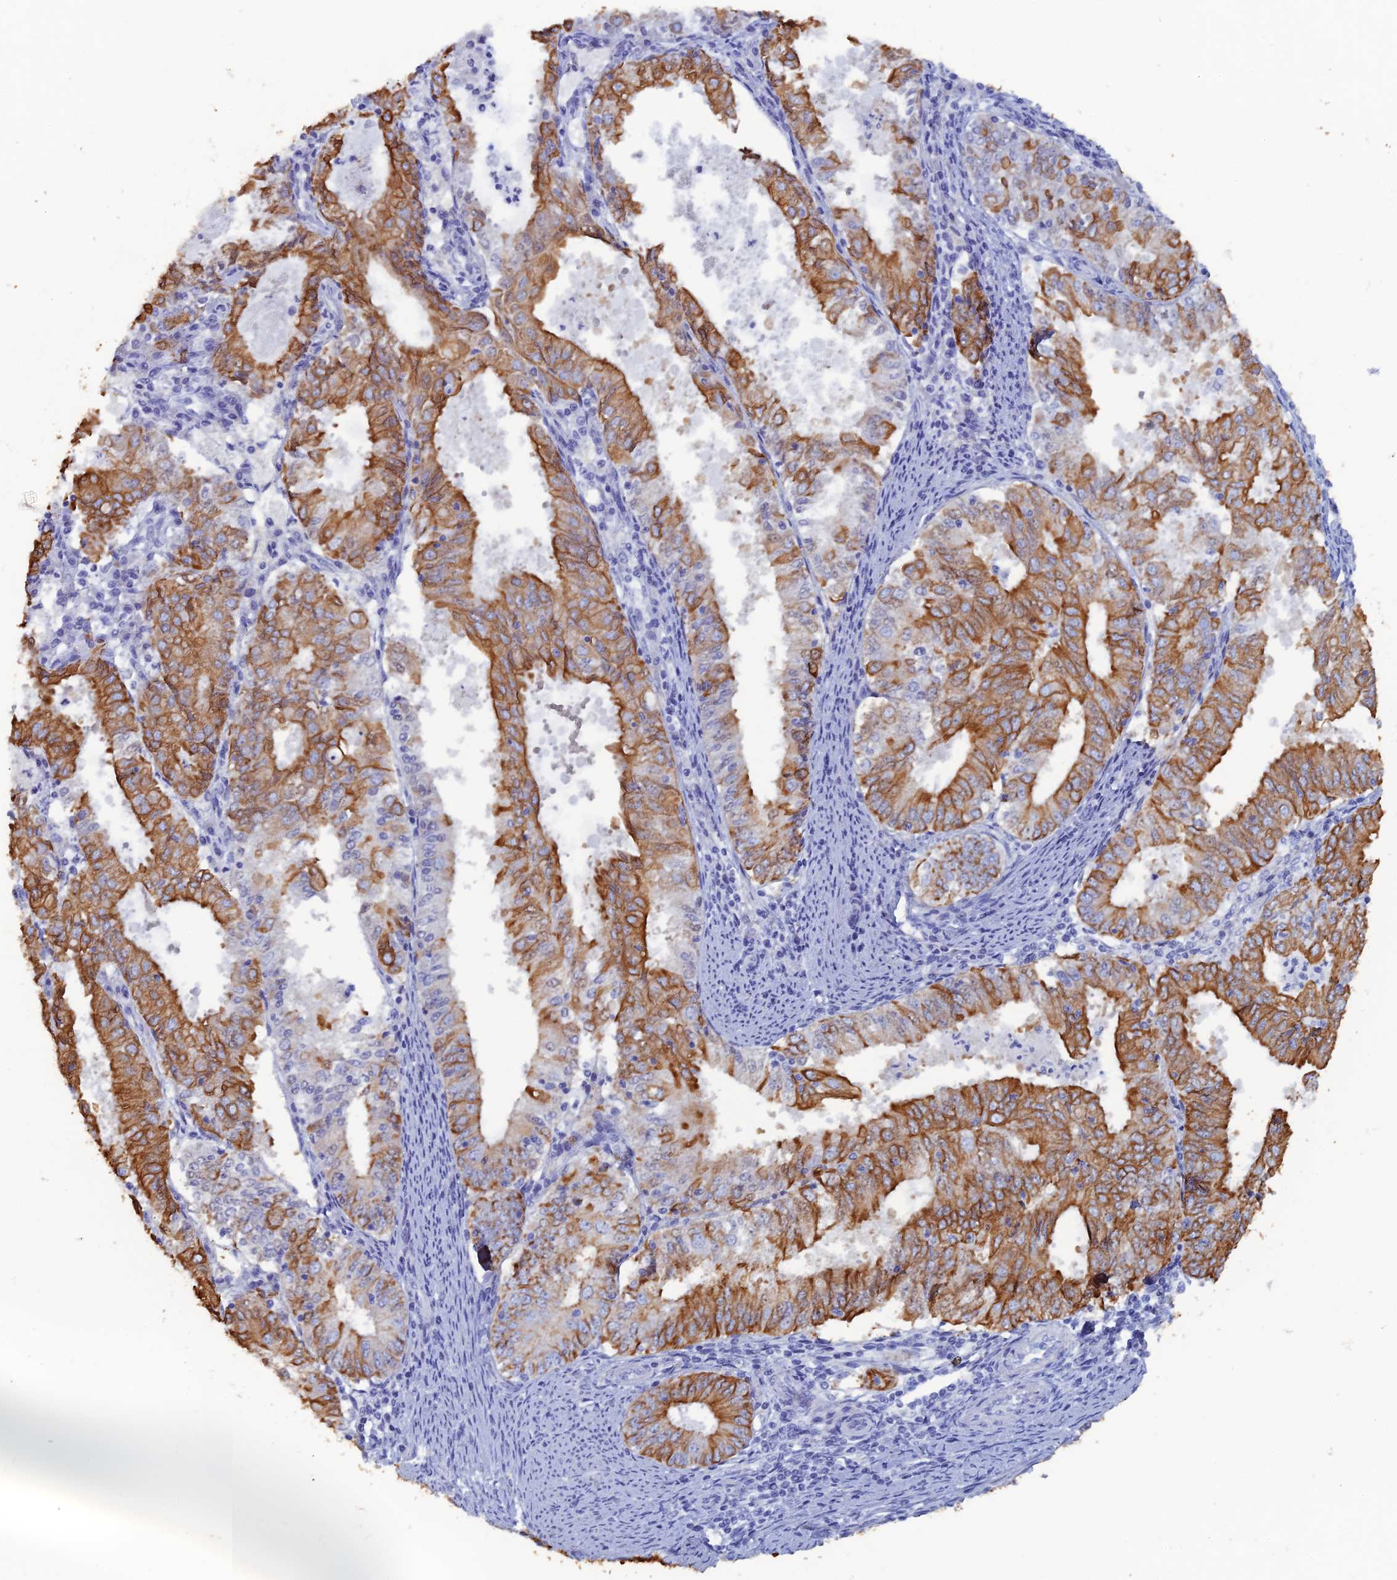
{"staining": {"intensity": "moderate", "quantity": ">75%", "location": "cytoplasmic/membranous"}, "tissue": "endometrial cancer", "cell_type": "Tumor cells", "image_type": "cancer", "snomed": [{"axis": "morphology", "description": "Adenocarcinoma, NOS"}, {"axis": "topography", "description": "Endometrium"}], "caption": "An immunohistochemistry (IHC) photomicrograph of neoplastic tissue is shown. Protein staining in brown labels moderate cytoplasmic/membranous positivity in endometrial adenocarcinoma within tumor cells.", "gene": "SRFBP1", "patient": {"sex": "female", "age": 57}}